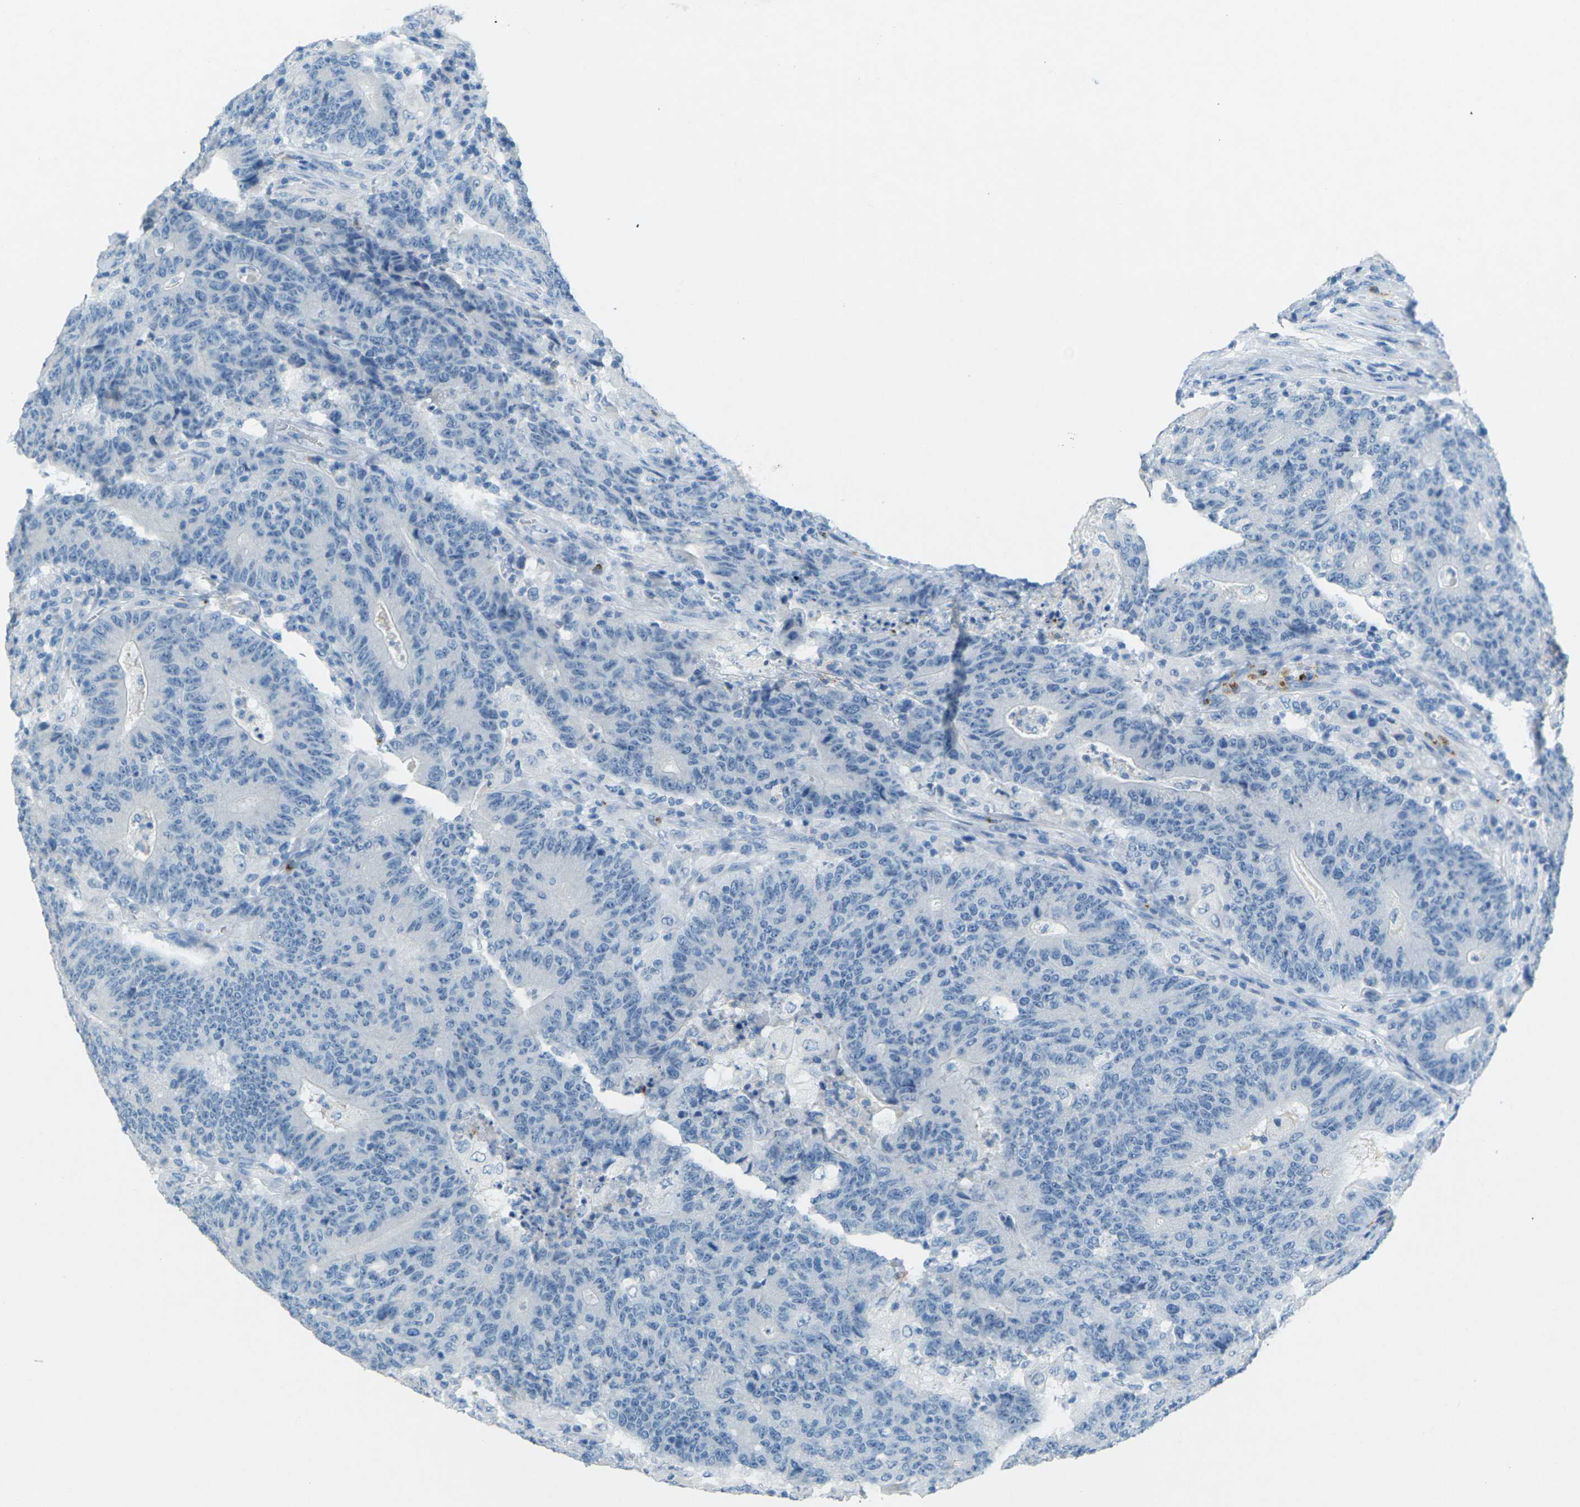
{"staining": {"intensity": "negative", "quantity": "none", "location": "none"}, "tissue": "colorectal cancer", "cell_type": "Tumor cells", "image_type": "cancer", "snomed": [{"axis": "morphology", "description": "Normal tissue, NOS"}, {"axis": "morphology", "description": "Adenocarcinoma, NOS"}, {"axis": "topography", "description": "Colon"}], "caption": "The histopathology image reveals no staining of tumor cells in adenocarcinoma (colorectal). (Brightfield microscopy of DAB immunohistochemistry at high magnification).", "gene": "CDH16", "patient": {"sex": "female", "age": 75}}